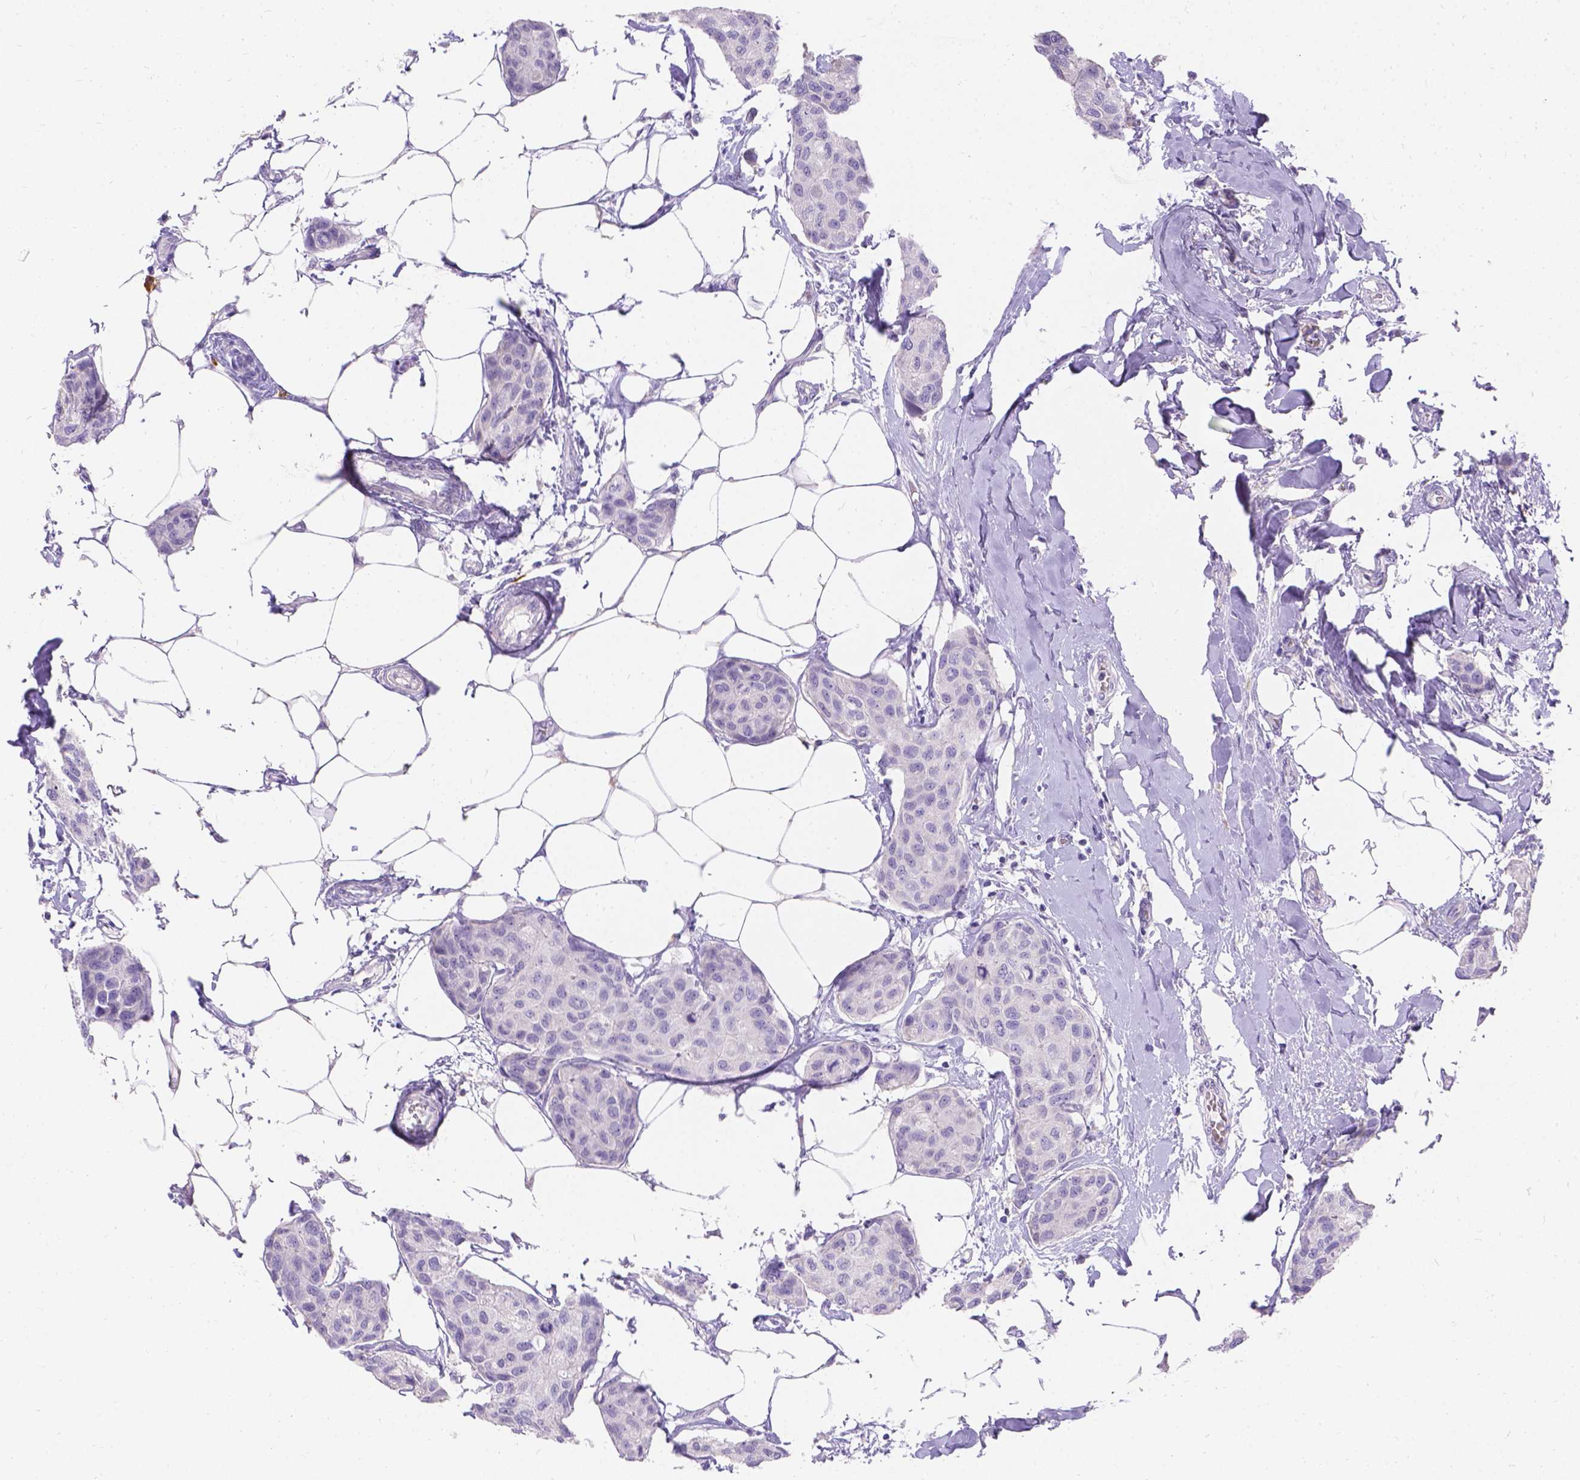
{"staining": {"intensity": "negative", "quantity": "none", "location": "none"}, "tissue": "breast cancer", "cell_type": "Tumor cells", "image_type": "cancer", "snomed": [{"axis": "morphology", "description": "Duct carcinoma"}, {"axis": "topography", "description": "Breast"}], "caption": "An image of human invasive ductal carcinoma (breast) is negative for staining in tumor cells.", "gene": "GNRHR", "patient": {"sex": "female", "age": 80}}